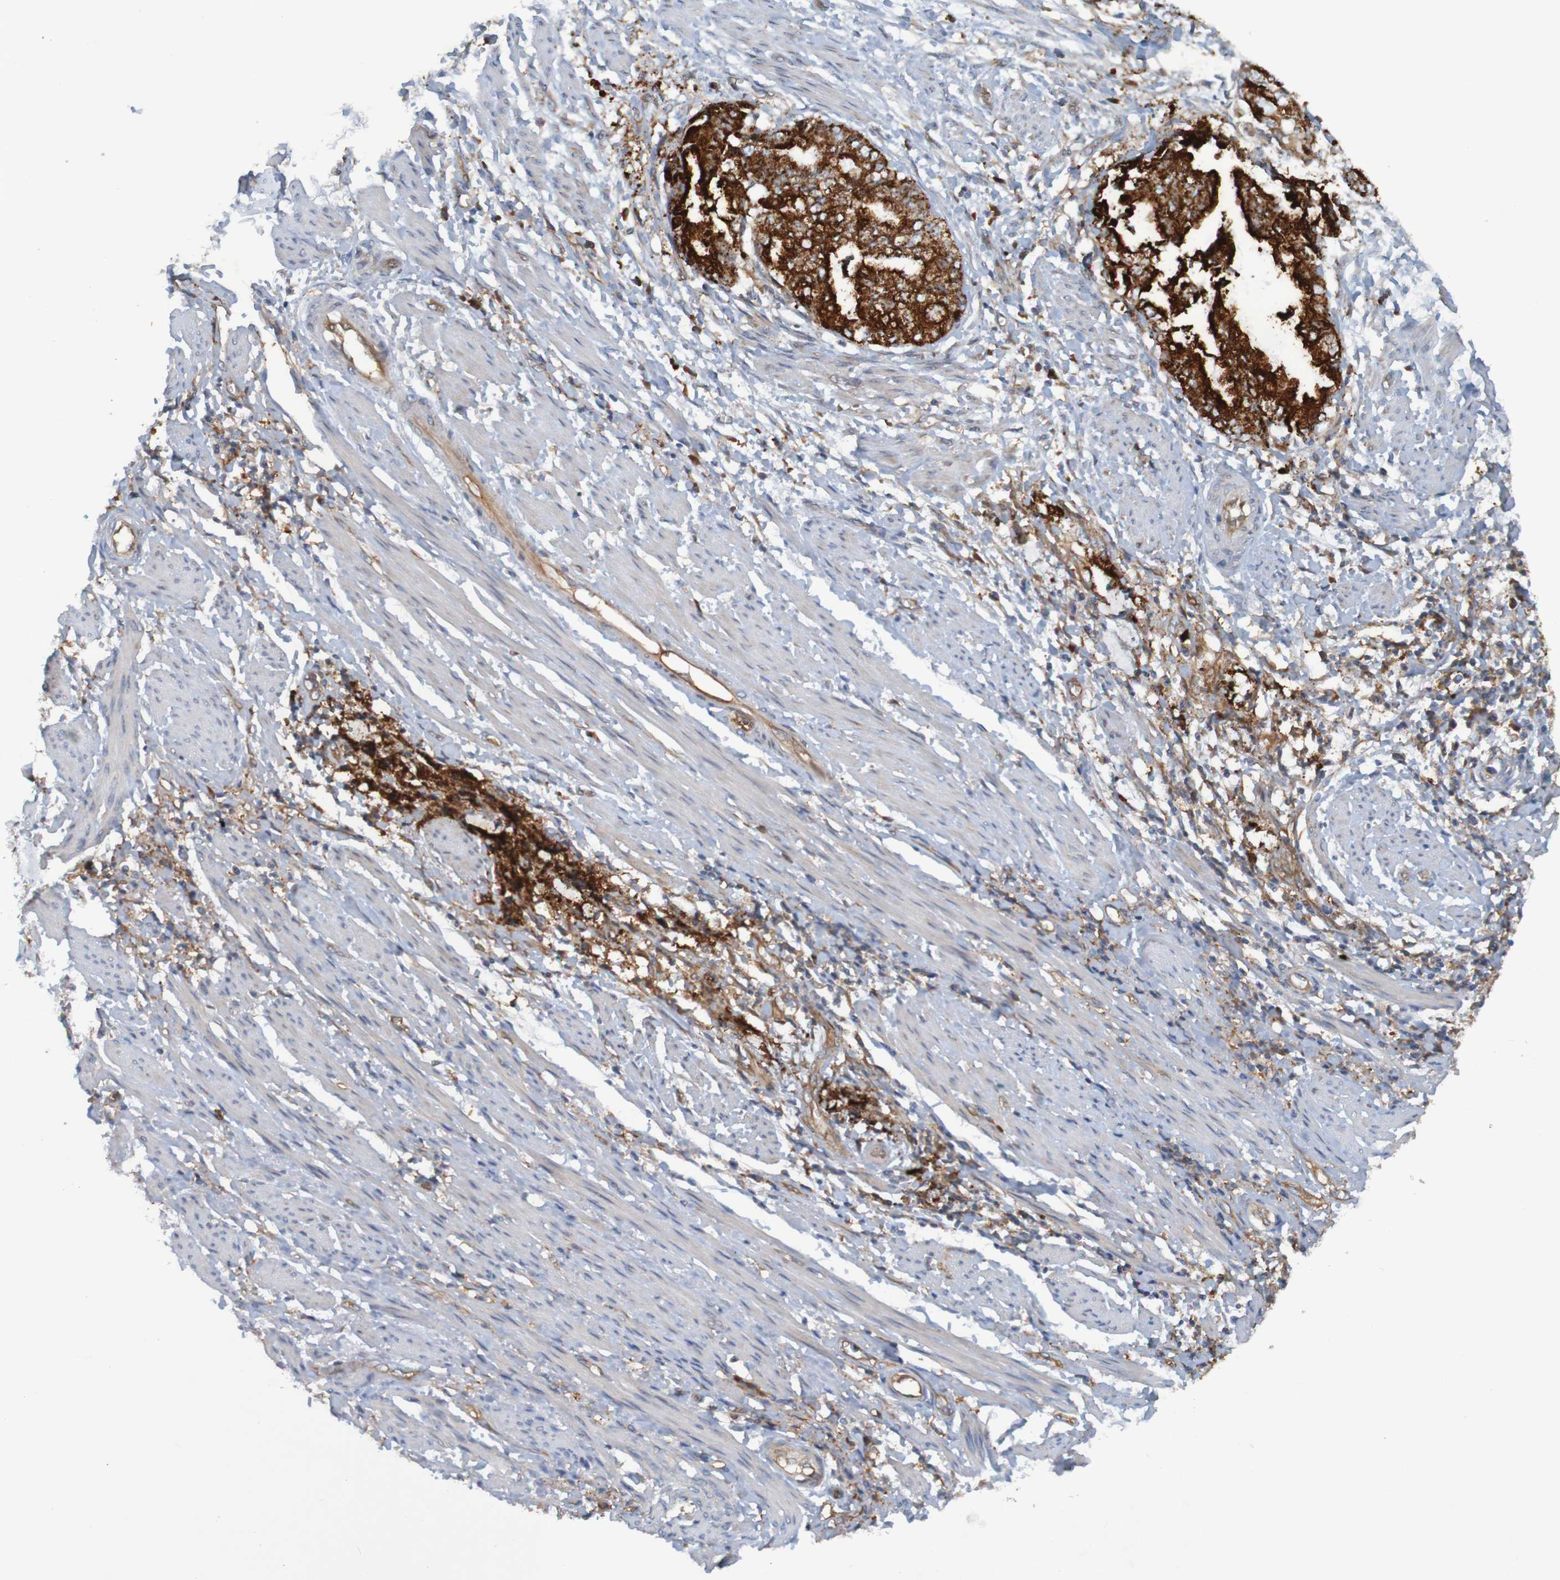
{"staining": {"intensity": "strong", "quantity": ">75%", "location": "cytoplasmic/membranous"}, "tissue": "endometrial cancer", "cell_type": "Tumor cells", "image_type": "cancer", "snomed": [{"axis": "morphology", "description": "Necrosis, NOS"}, {"axis": "morphology", "description": "Adenocarcinoma, NOS"}, {"axis": "topography", "description": "Endometrium"}], "caption": "DAB immunohistochemical staining of human endometrial adenocarcinoma shows strong cytoplasmic/membranous protein positivity in about >75% of tumor cells. The staining was performed using DAB (3,3'-diaminobenzidine), with brown indicating positive protein expression. Nuclei are stained blue with hematoxylin.", "gene": "DNAJC4", "patient": {"sex": "female", "age": 79}}